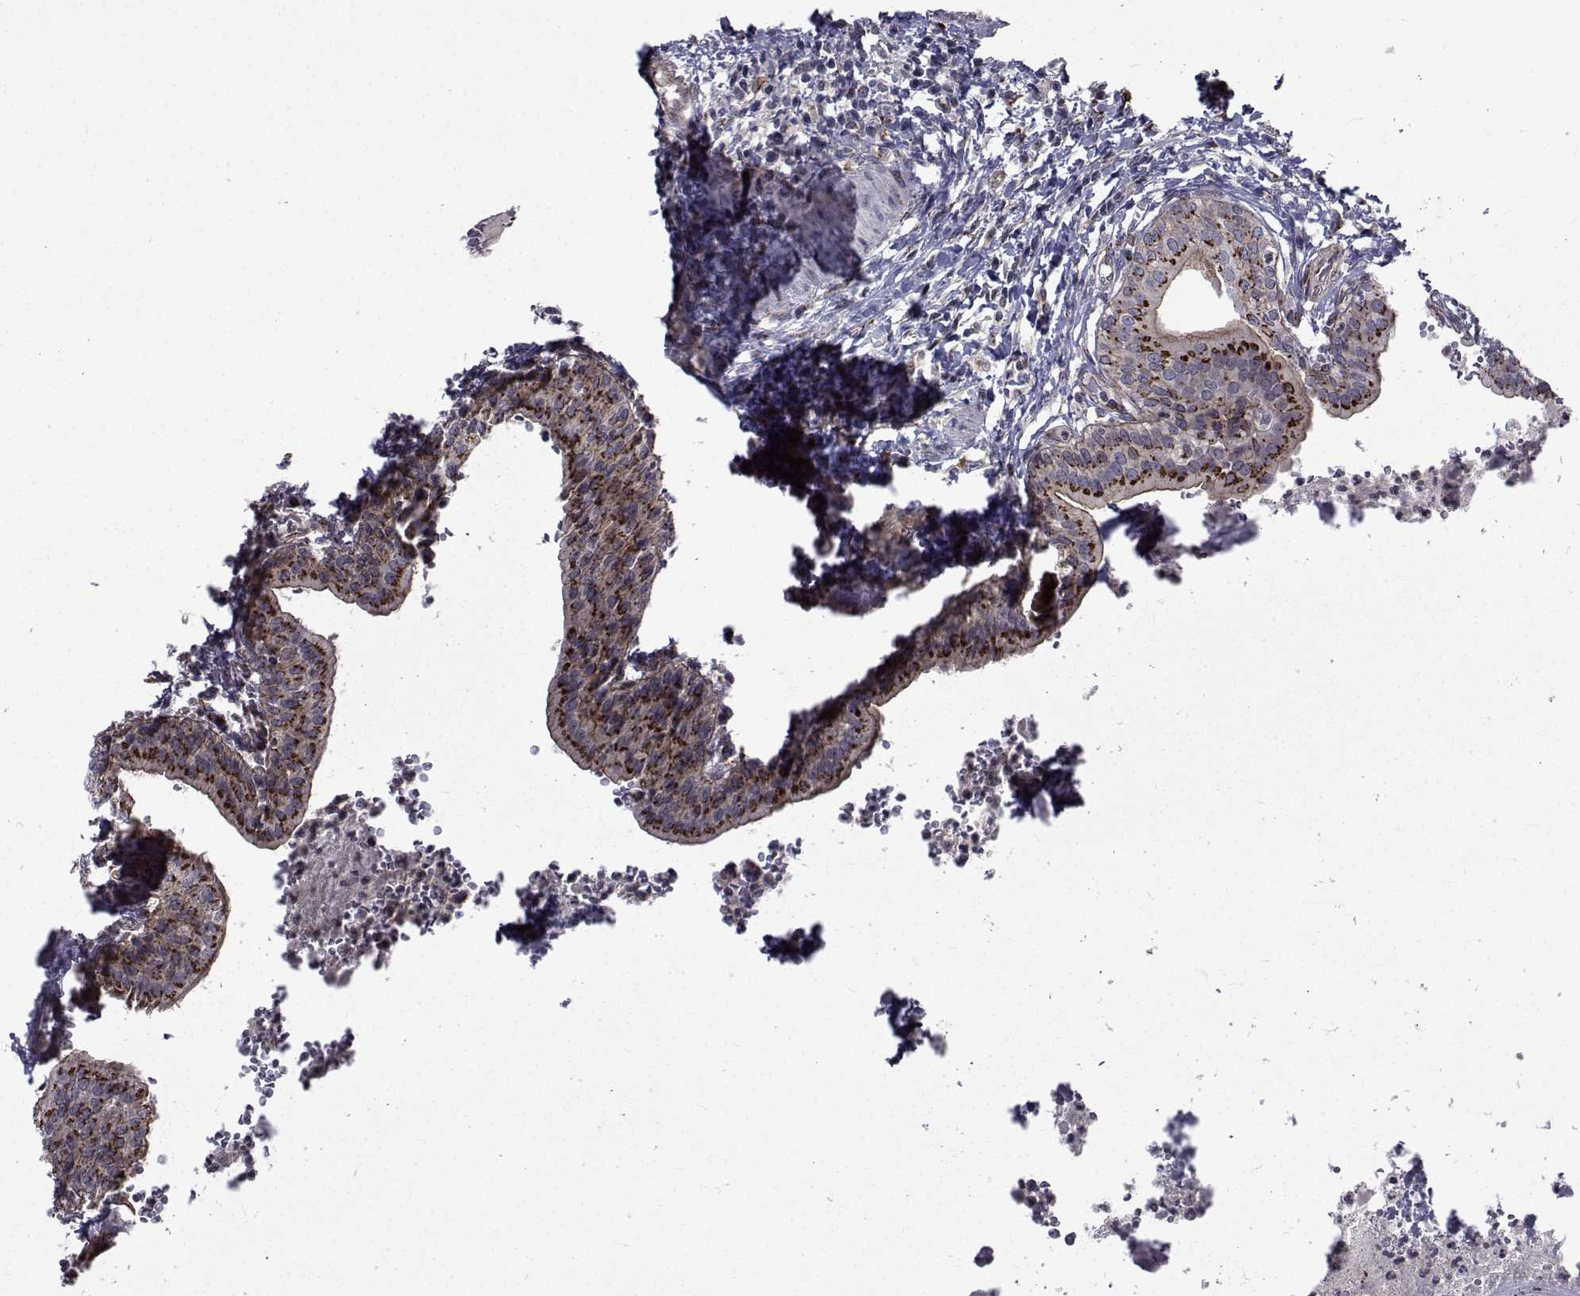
{"staining": {"intensity": "moderate", "quantity": ">75%", "location": "cytoplasmic/membranous"}, "tissue": "urinary bladder", "cell_type": "Urothelial cells", "image_type": "normal", "snomed": [{"axis": "morphology", "description": "Normal tissue, NOS"}, {"axis": "topography", "description": "Urinary bladder"}], "caption": "Urothelial cells reveal medium levels of moderate cytoplasmic/membranous expression in approximately >75% of cells in normal human urinary bladder.", "gene": "ATP6V1C2", "patient": {"sex": "male", "age": 66}}